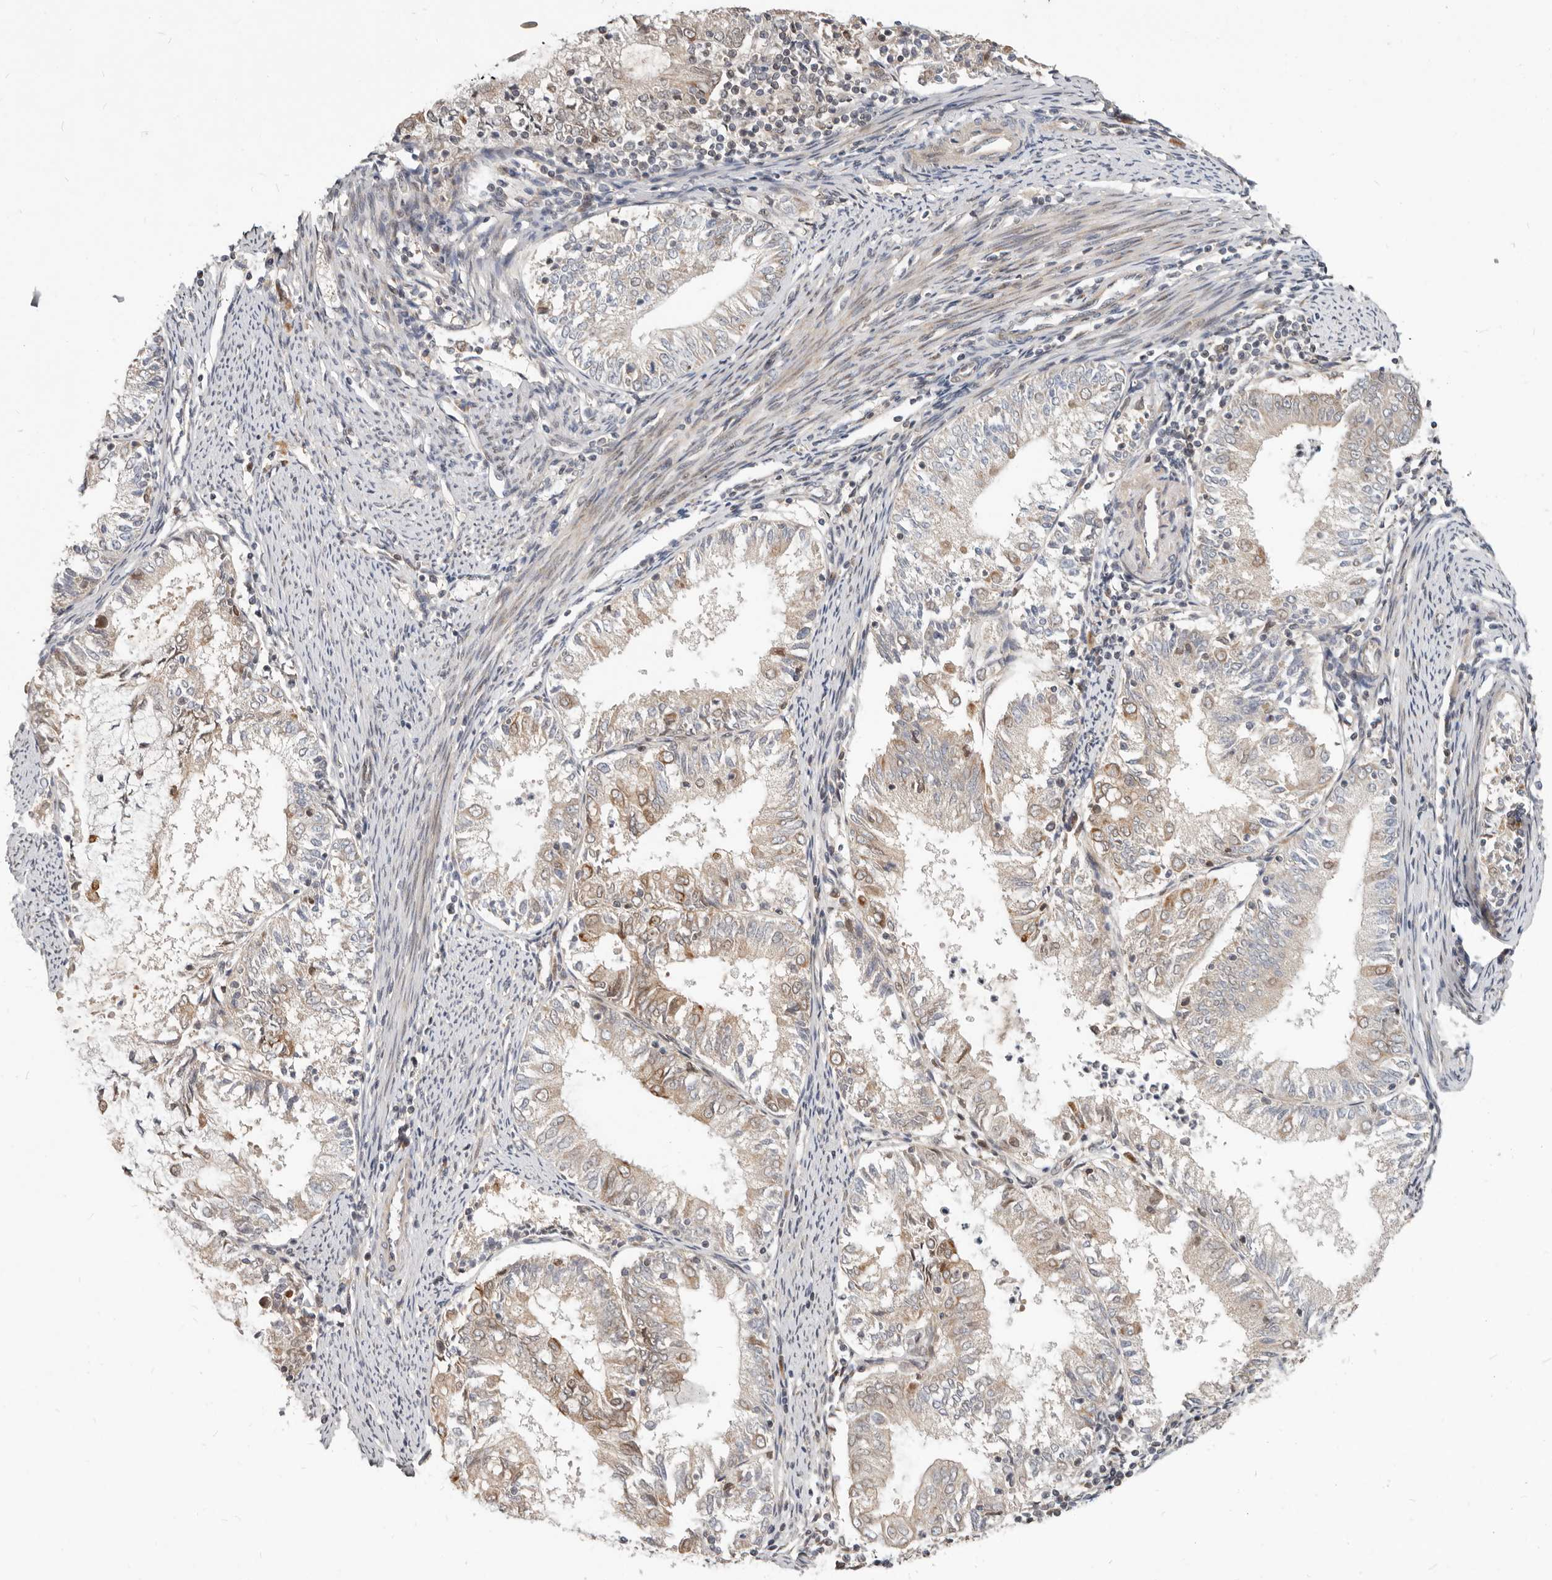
{"staining": {"intensity": "weak", "quantity": "25%-75%", "location": "cytoplasmic/membranous"}, "tissue": "endometrial cancer", "cell_type": "Tumor cells", "image_type": "cancer", "snomed": [{"axis": "morphology", "description": "Adenocarcinoma, NOS"}, {"axis": "topography", "description": "Endometrium"}], "caption": "DAB immunohistochemical staining of adenocarcinoma (endometrial) reveals weak cytoplasmic/membranous protein staining in approximately 25%-75% of tumor cells. (Brightfield microscopy of DAB IHC at high magnification).", "gene": "NPY4R", "patient": {"sex": "female", "age": 57}}